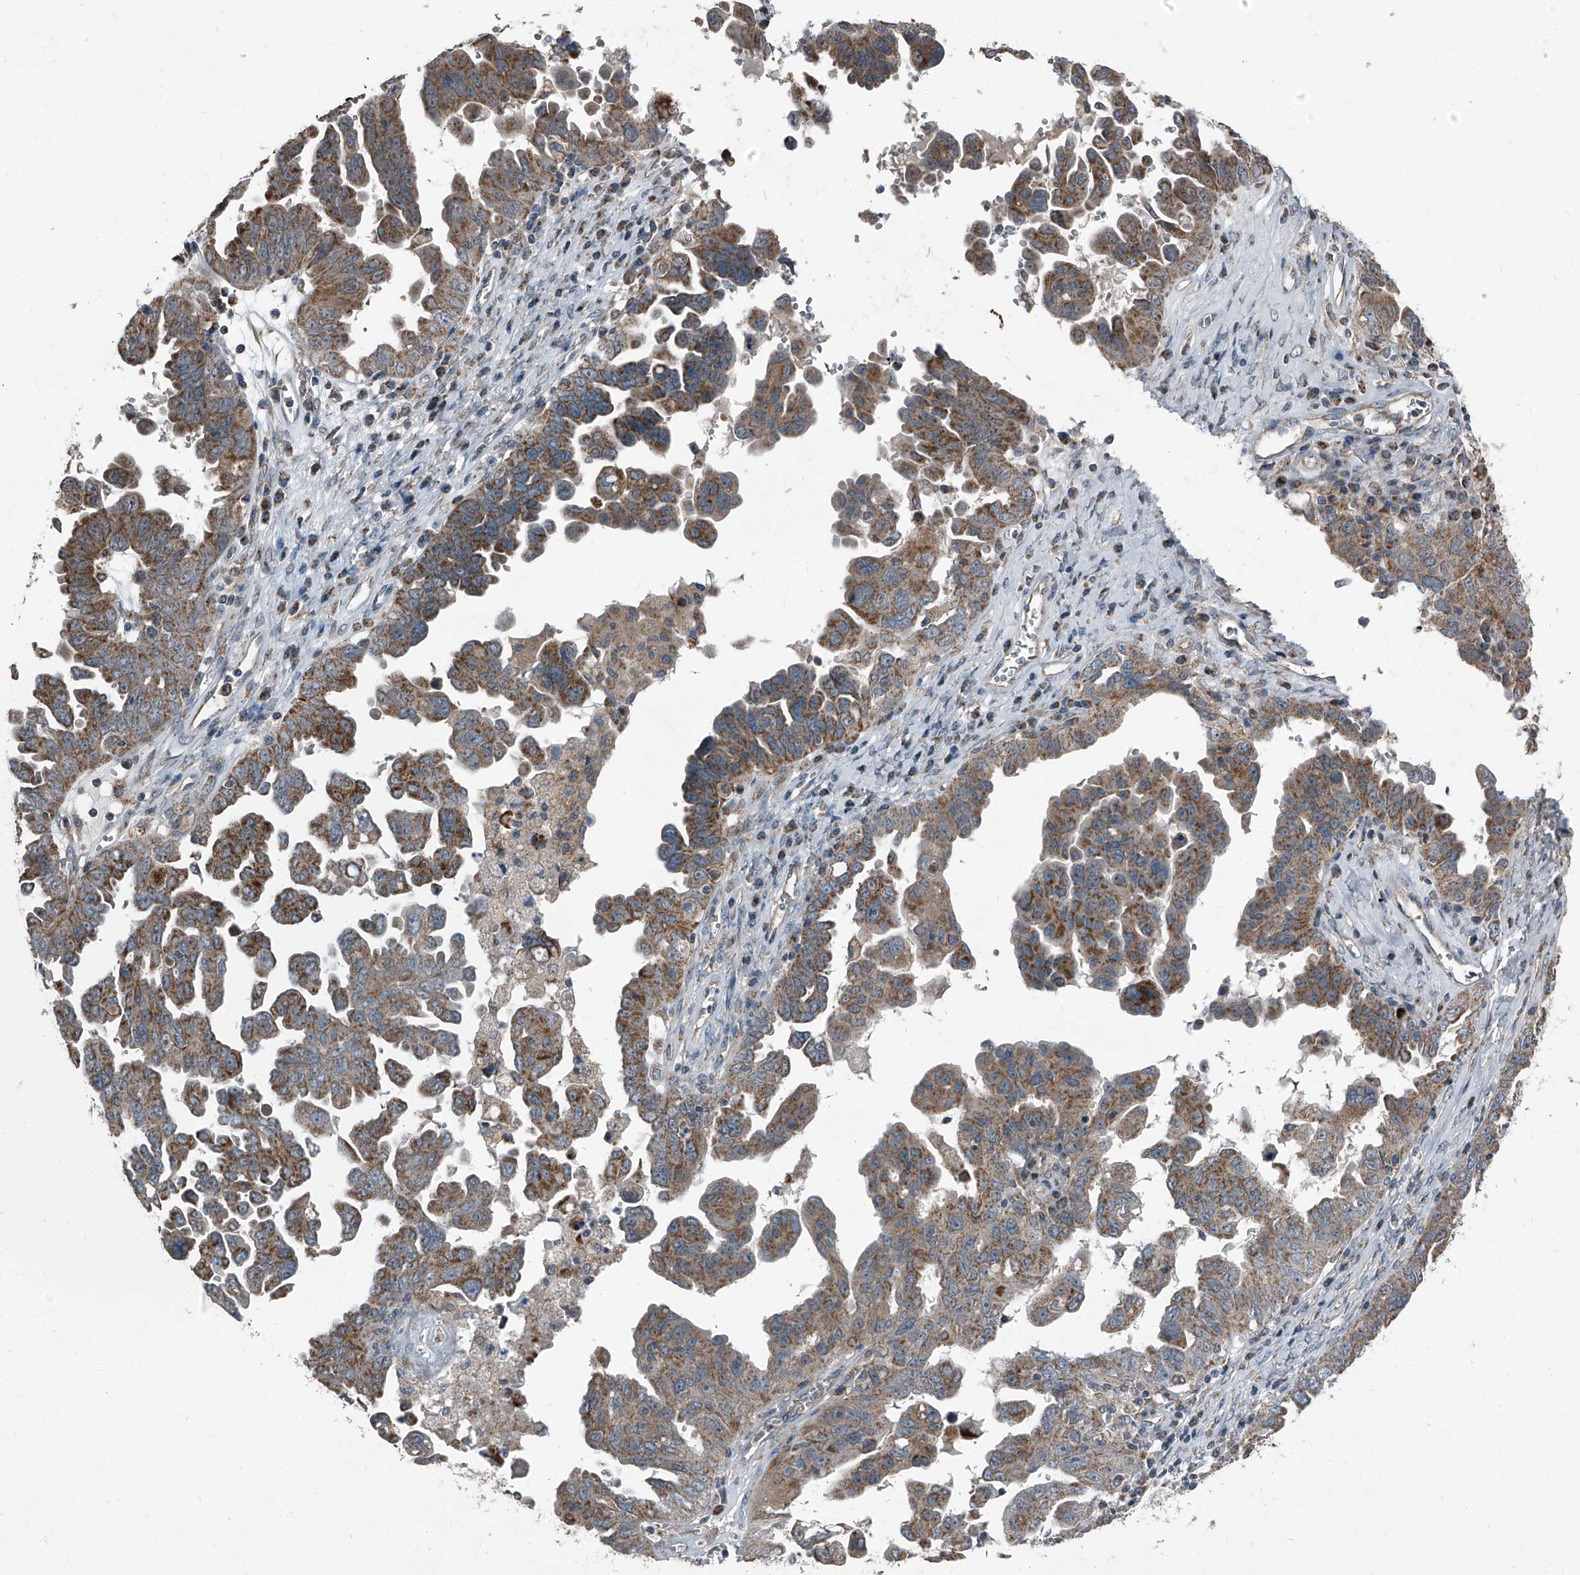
{"staining": {"intensity": "moderate", "quantity": ">75%", "location": "cytoplasmic/membranous"}, "tissue": "ovarian cancer", "cell_type": "Tumor cells", "image_type": "cancer", "snomed": [{"axis": "morphology", "description": "Carcinoma, endometroid"}, {"axis": "topography", "description": "Ovary"}], "caption": "Protein analysis of ovarian endometroid carcinoma tissue shows moderate cytoplasmic/membranous positivity in approximately >75% of tumor cells.", "gene": "CHRNA7", "patient": {"sex": "female", "age": 62}}